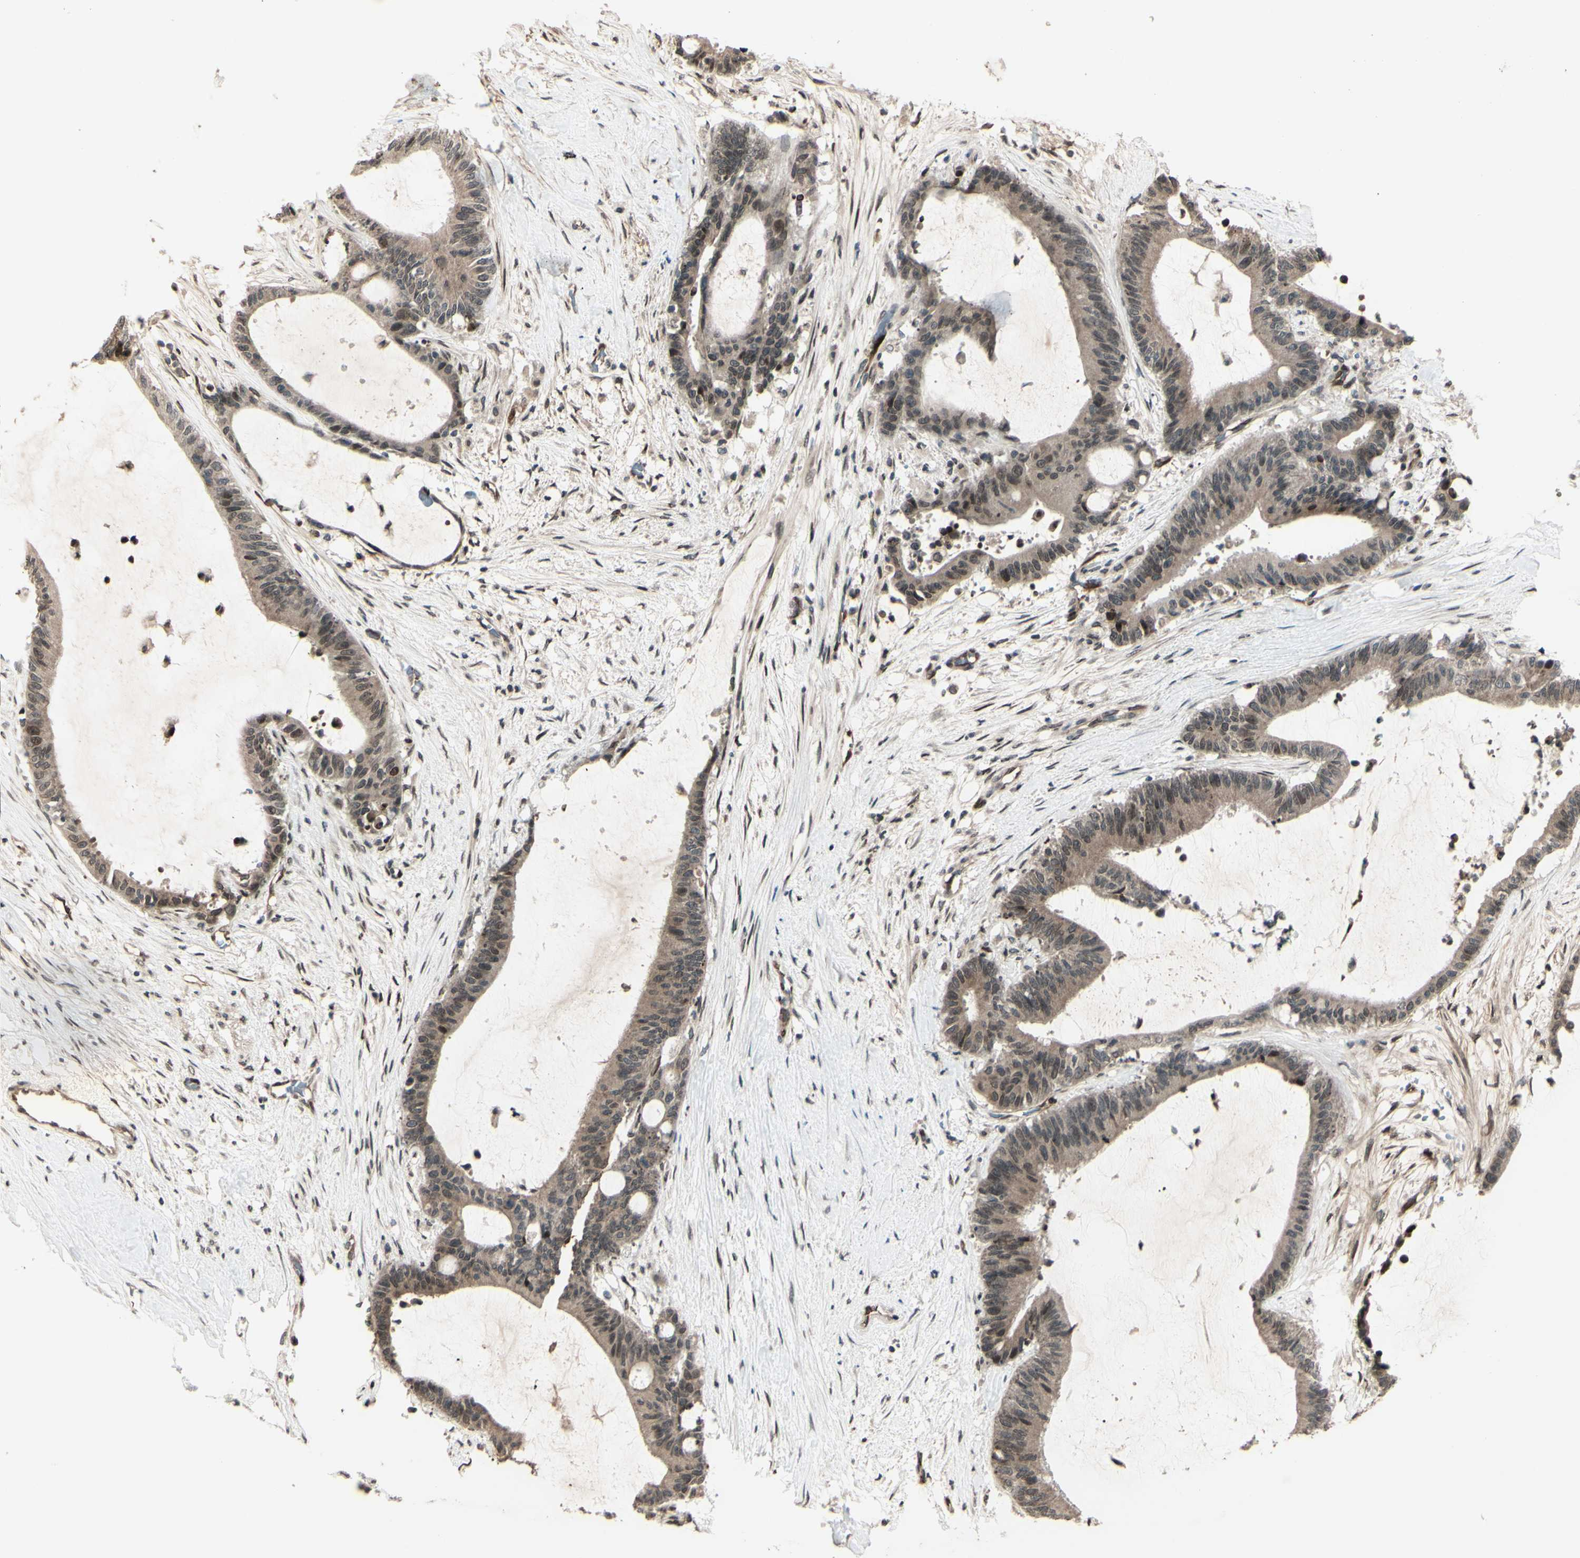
{"staining": {"intensity": "weak", "quantity": ">75%", "location": "cytoplasmic/membranous"}, "tissue": "liver cancer", "cell_type": "Tumor cells", "image_type": "cancer", "snomed": [{"axis": "morphology", "description": "Cholangiocarcinoma"}, {"axis": "topography", "description": "Liver"}], "caption": "Weak cytoplasmic/membranous expression for a protein is appreciated in about >75% of tumor cells of liver cholangiocarcinoma using immunohistochemistry.", "gene": "MLF2", "patient": {"sex": "female", "age": 73}}